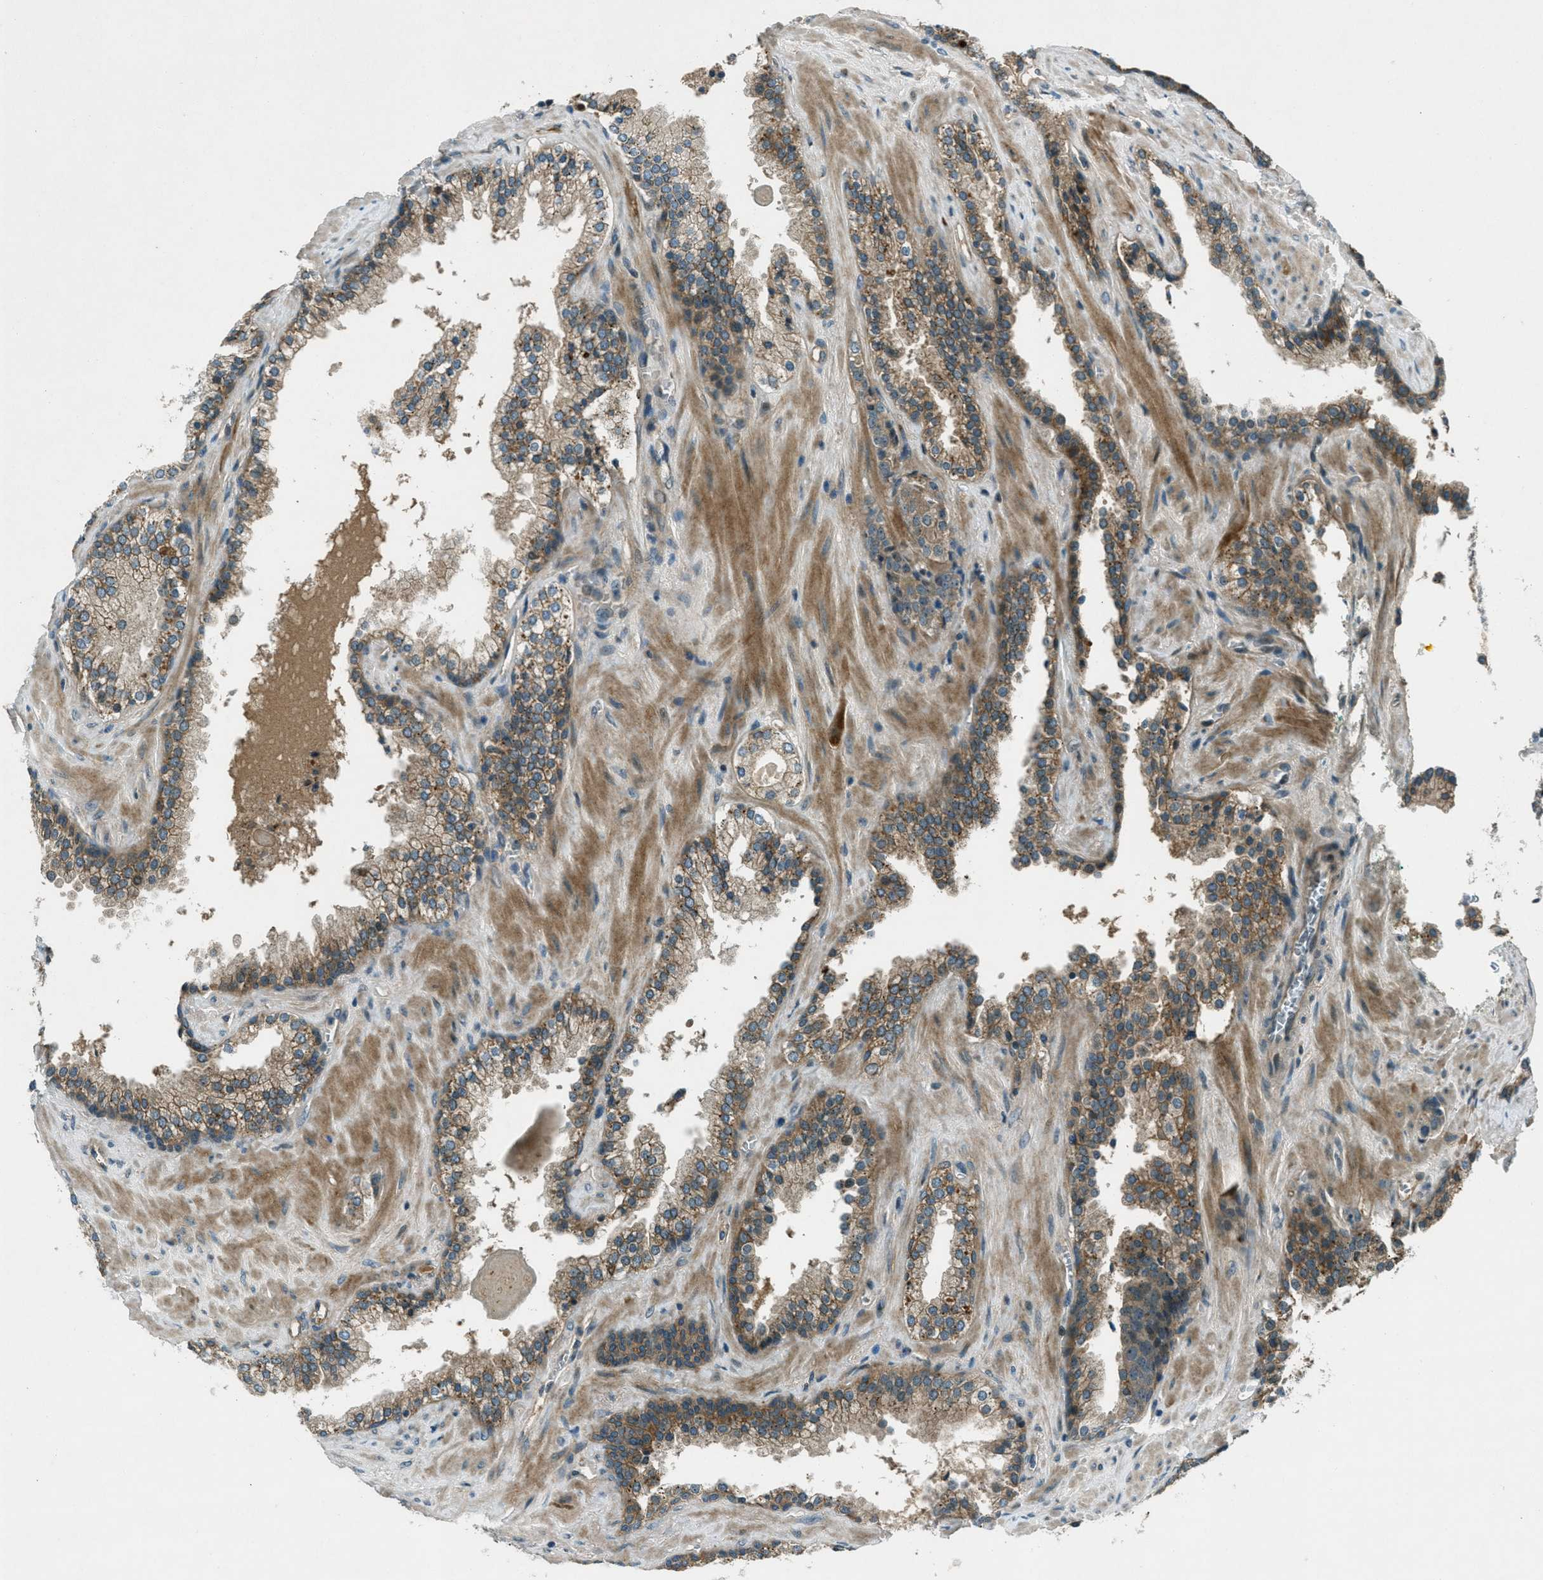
{"staining": {"intensity": "moderate", "quantity": ">75%", "location": "cytoplasmic/membranous"}, "tissue": "prostate cancer", "cell_type": "Tumor cells", "image_type": "cancer", "snomed": [{"axis": "morphology", "description": "Adenocarcinoma, High grade"}, {"axis": "topography", "description": "Prostate"}], "caption": "Prostate cancer (high-grade adenocarcinoma) stained for a protein demonstrates moderate cytoplasmic/membranous positivity in tumor cells. (Stains: DAB (3,3'-diaminobenzidine) in brown, nuclei in blue, Microscopy: brightfield microscopy at high magnification).", "gene": "STK11", "patient": {"sex": "male", "age": 71}}